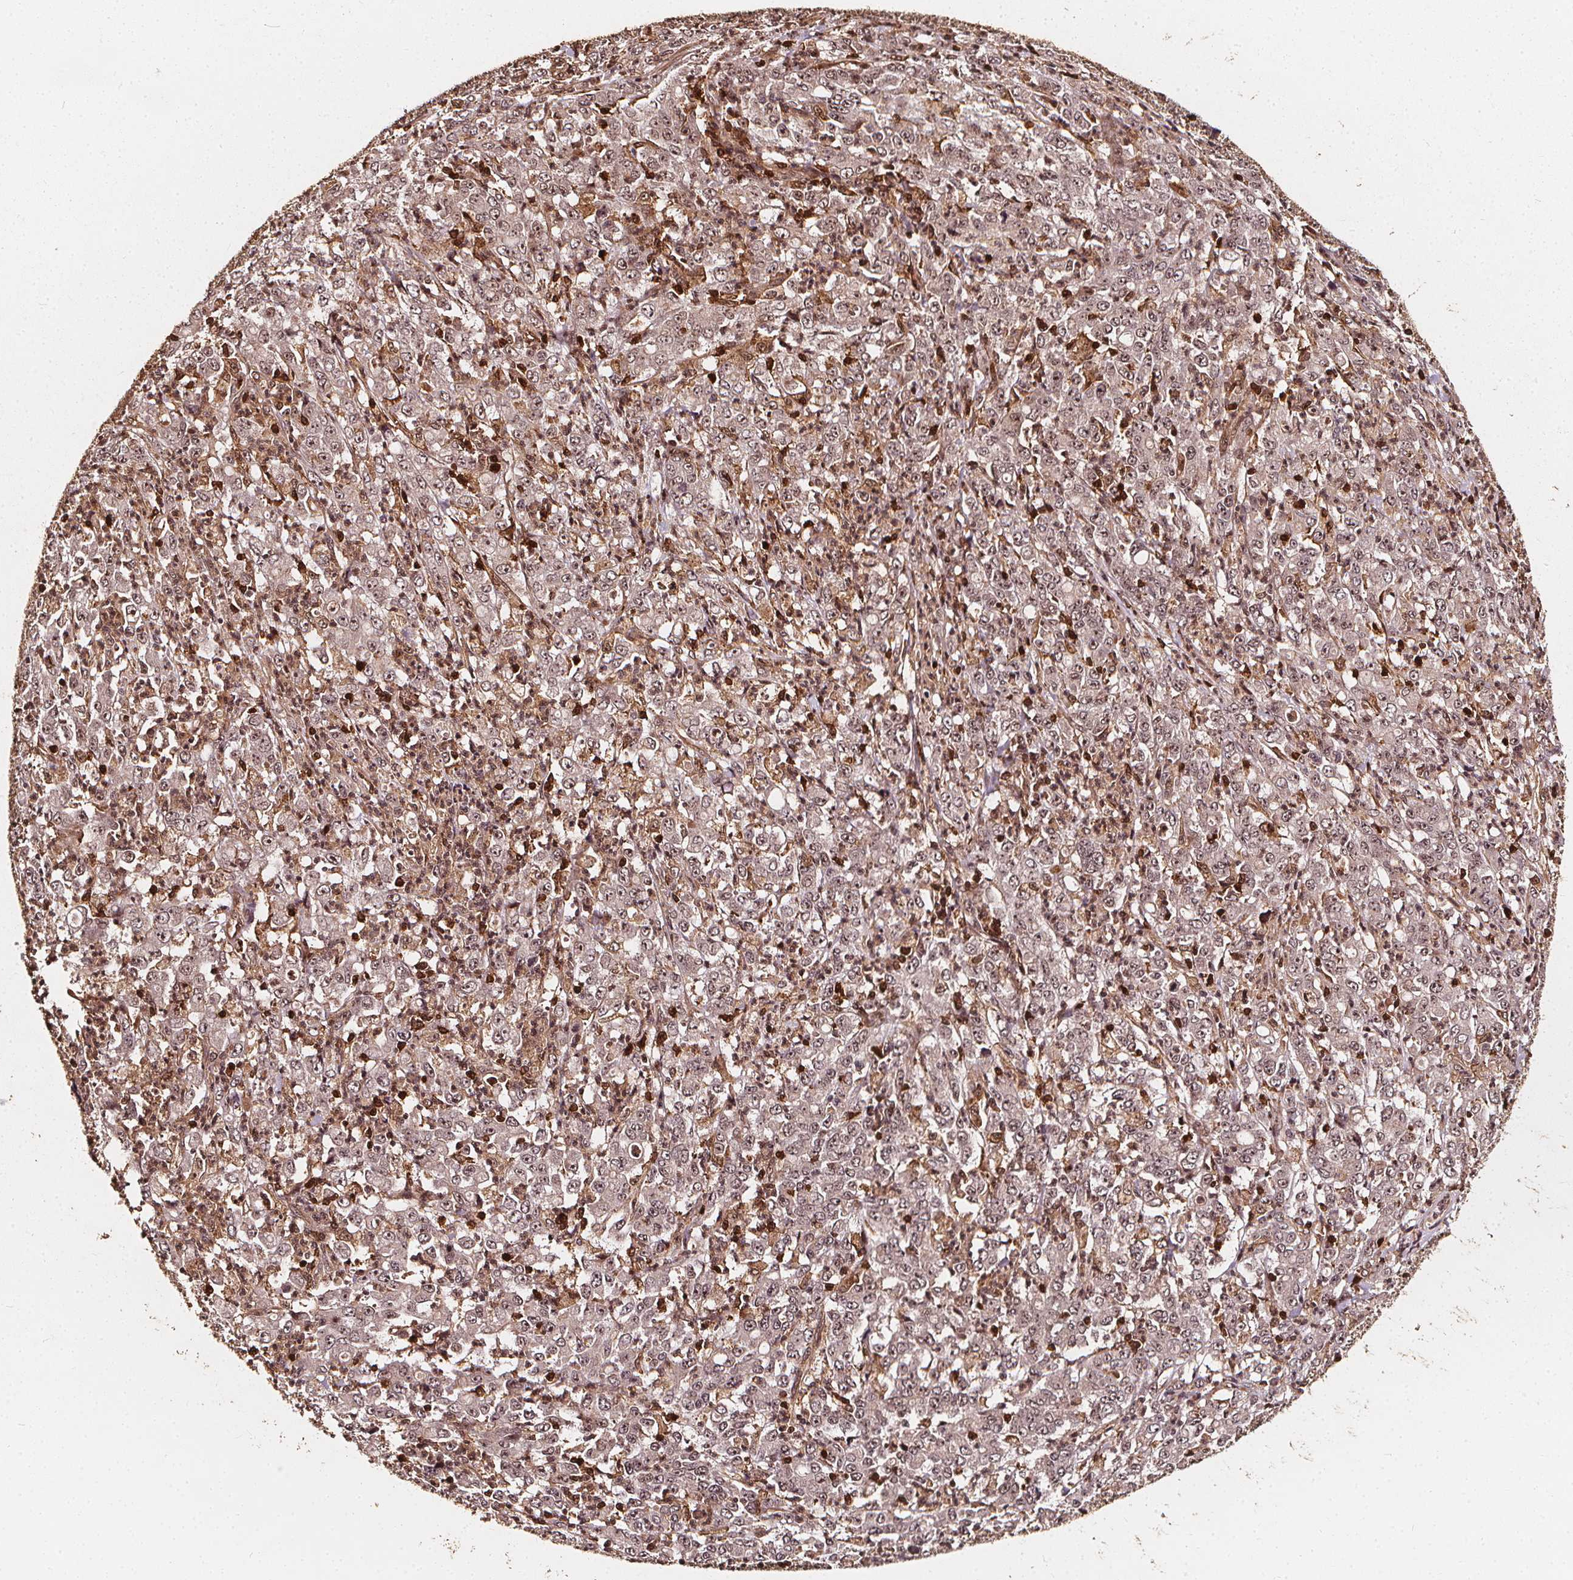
{"staining": {"intensity": "weak", "quantity": ">75%", "location": "nuclear"}, "tissue": "stomach cancer", "cell_type": "Tumor cells", "image_type": "cancer", "snomed": [{"axis": "morphology", "description": "Adenocarcinoma, NOS"}, {"axis": "topography", "description": "Stomach, lower"}], "caption": "Immunohistochemical staining of stomach cancer displays weak nuclear protein staining in about >75% of tumor cells. (Brightfield microscopy of DAB IHC at high magnification).", "gene": "EXOSC9", "patient": {"sex": "female", "age": 71}}